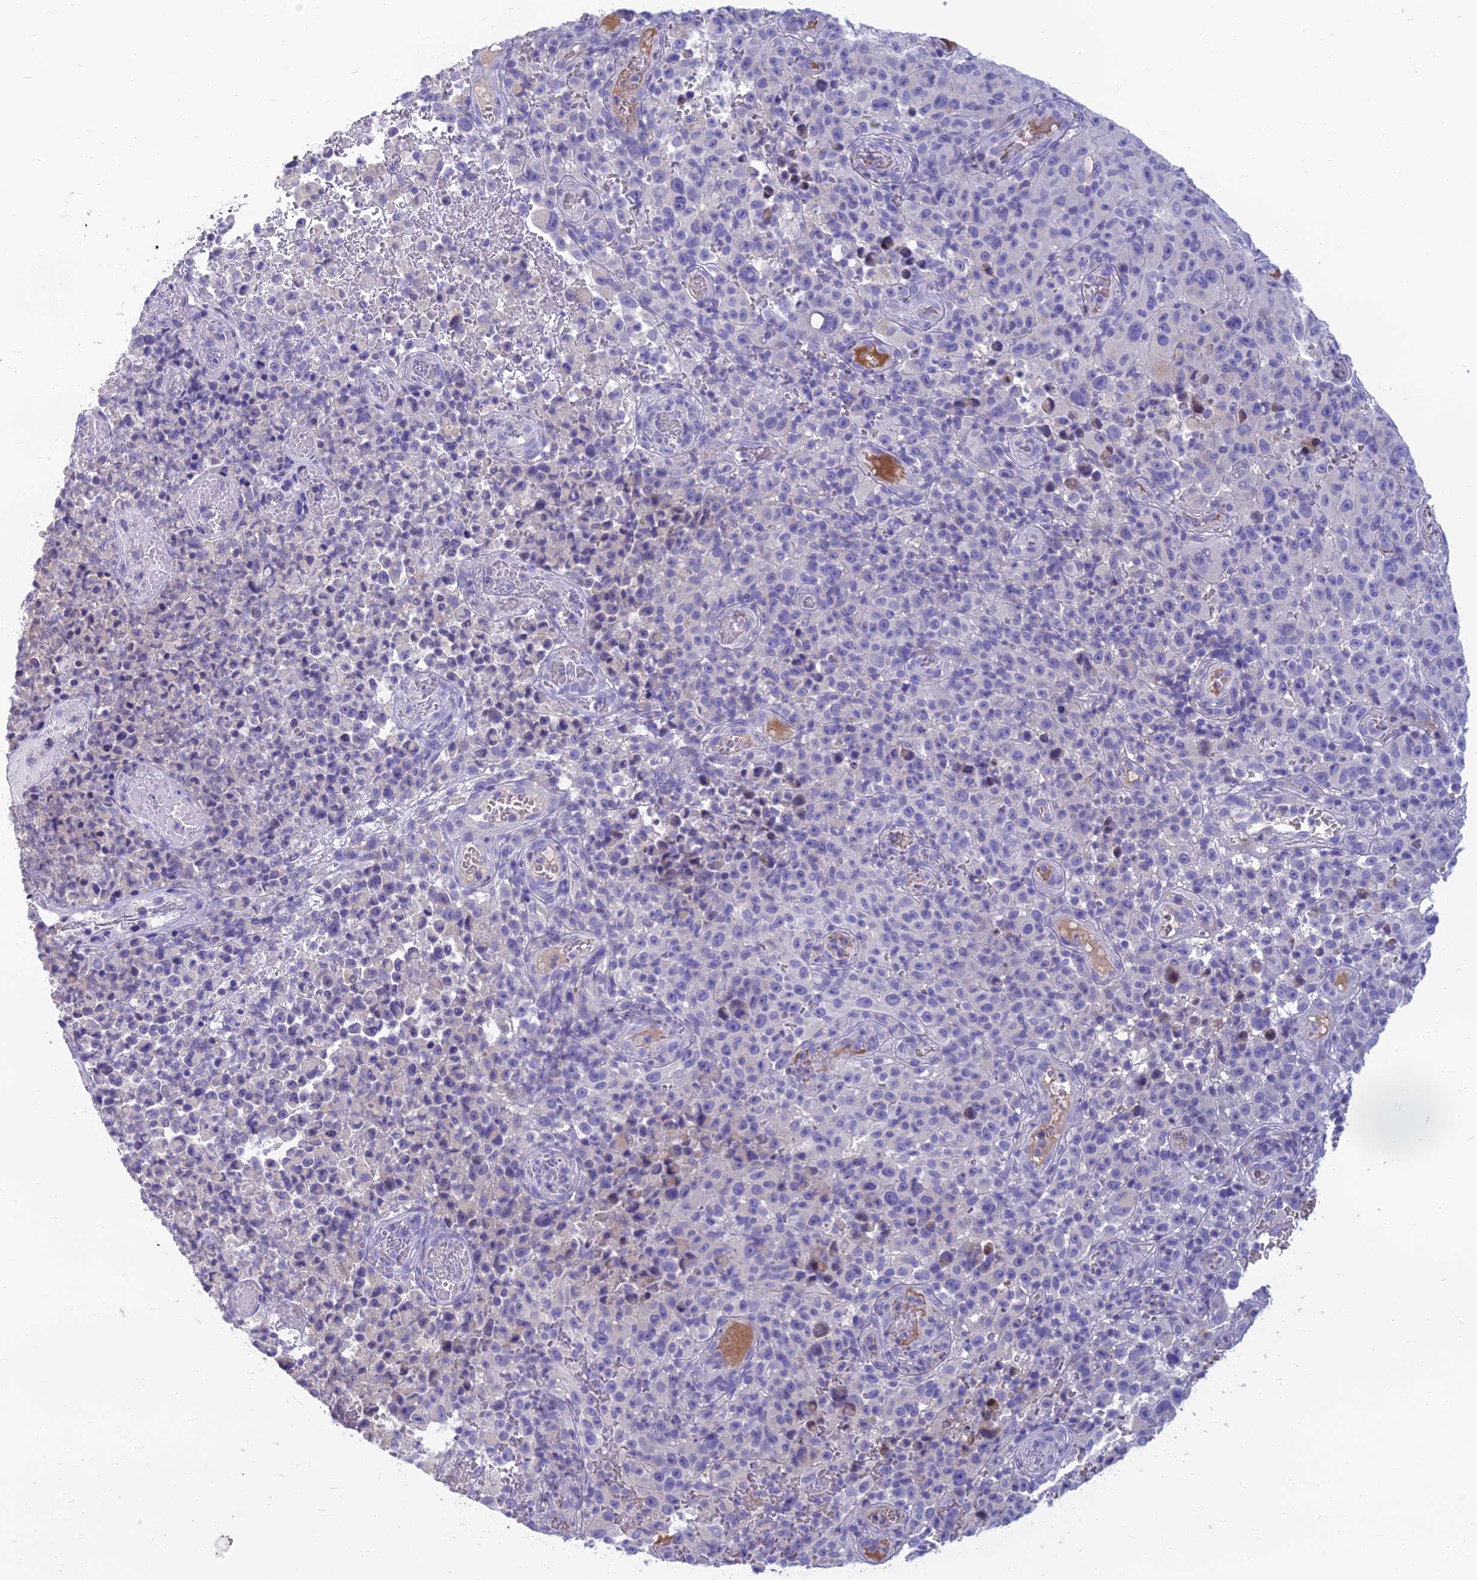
{"staining": {"intensity": "negative", "quantity": "none", "location": "none"}, "tissue": "melanoma", "cell_type": "Tumor cells", "image_type": "cancer", "snomed": [{"axis": "morphology", "description": "Malignant melanoma, NOS"}, {"axis": "topography", "description": "Skin"}], "caption": "A histopathology image of melanoma stained for a protein shows no brown staining in tumor cells.", "gene": "SPTLC3", "patient": {"sex": "female", "age": 82}}